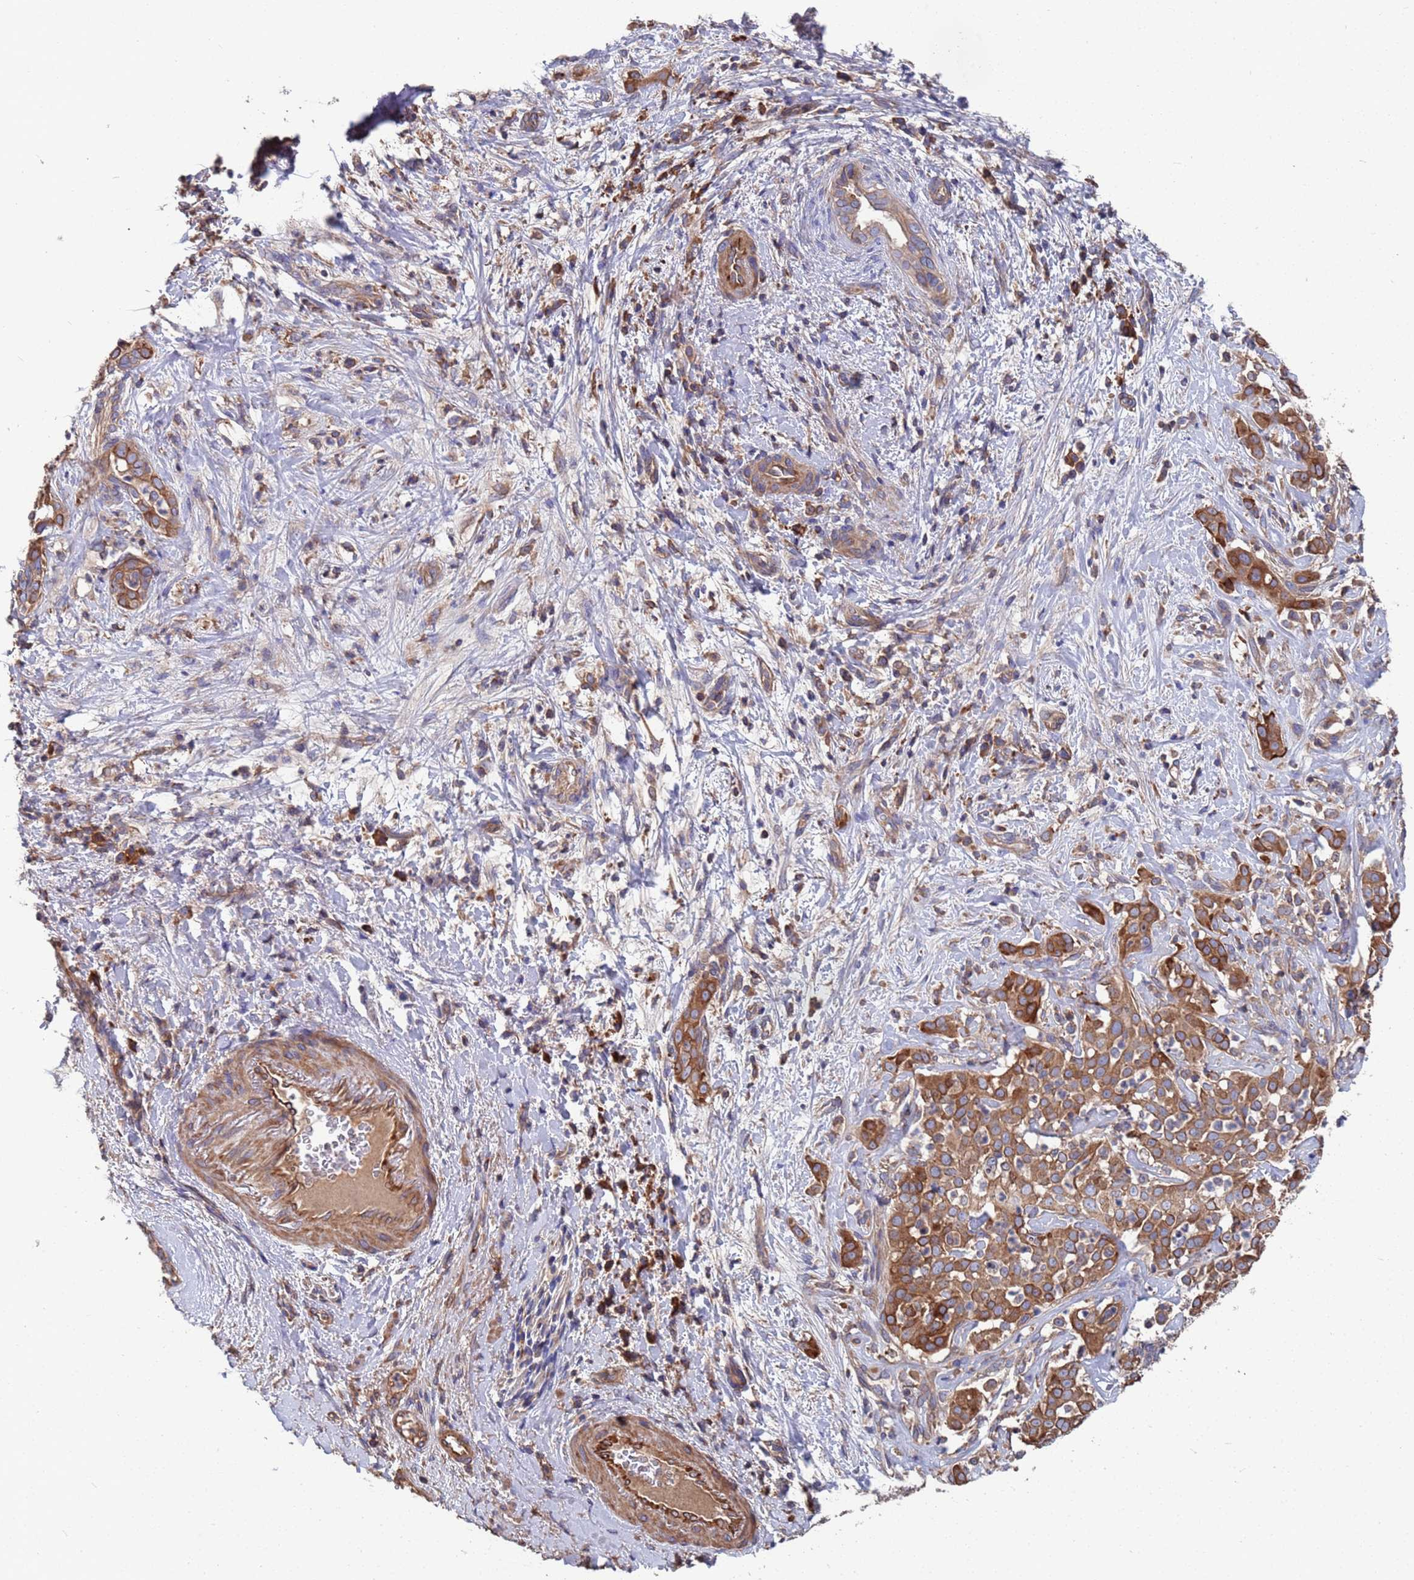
{"staining": {"intensity": "strong", "quantity": ">75%", "location": "cytoplasmic/membranous"}, "tissue": "liver cancer", "cell_type": "Tumor cells", "image_type": "cancer", "snomed": [{"axis": "morphology", "description": "Cholangiocarcinoma"}, {"axis": "topography", "description": "Liver"}], "caption": "Brown immunohistochemical staining in human cholangiocarcinoma (liver) reveals strong cytoplasmic/membranous expression in about >75% of tumor cells.", "gene": "PYCR1", "patient": {"sex": "male", "age": 67}}